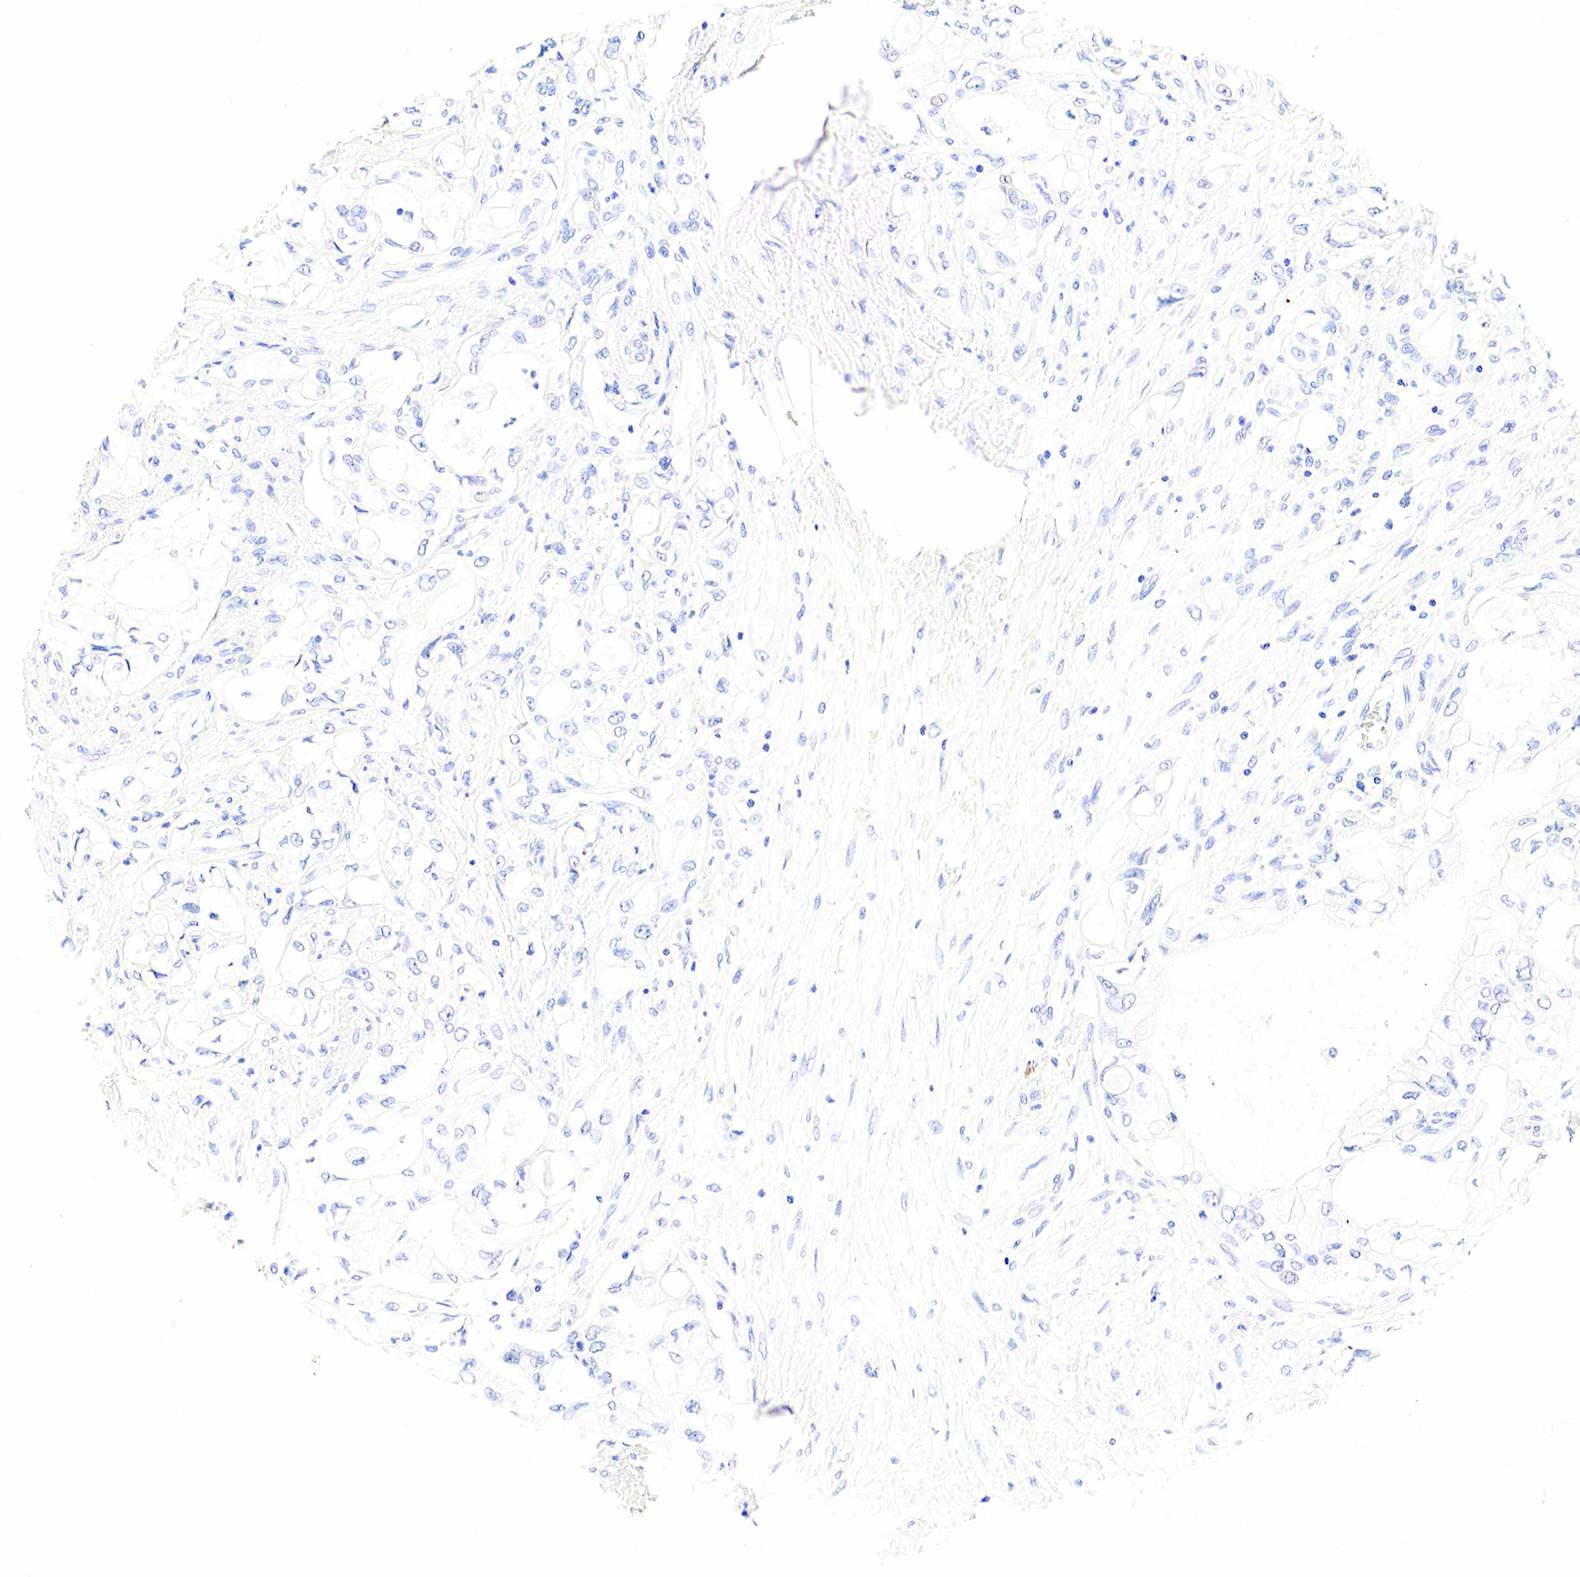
{"staining": {"intensity": "negative", "quantity": "none", "location": "none"}, "tissue": "pancreatic cancer", "cell_type": "Tumor cells", "image_type": "cancer", "snomed": [{"axis": "morphology", "description": "Adenocarcinoma, NOS"}, {"axis": "topography", "description": "Pancreas"}], "caption": "There is no significant positivity in tumor cells of pancreatic cancer (adenocarcinoma).", "gene": "CD79A", "patient": {"sex": "female", "age": 70}}